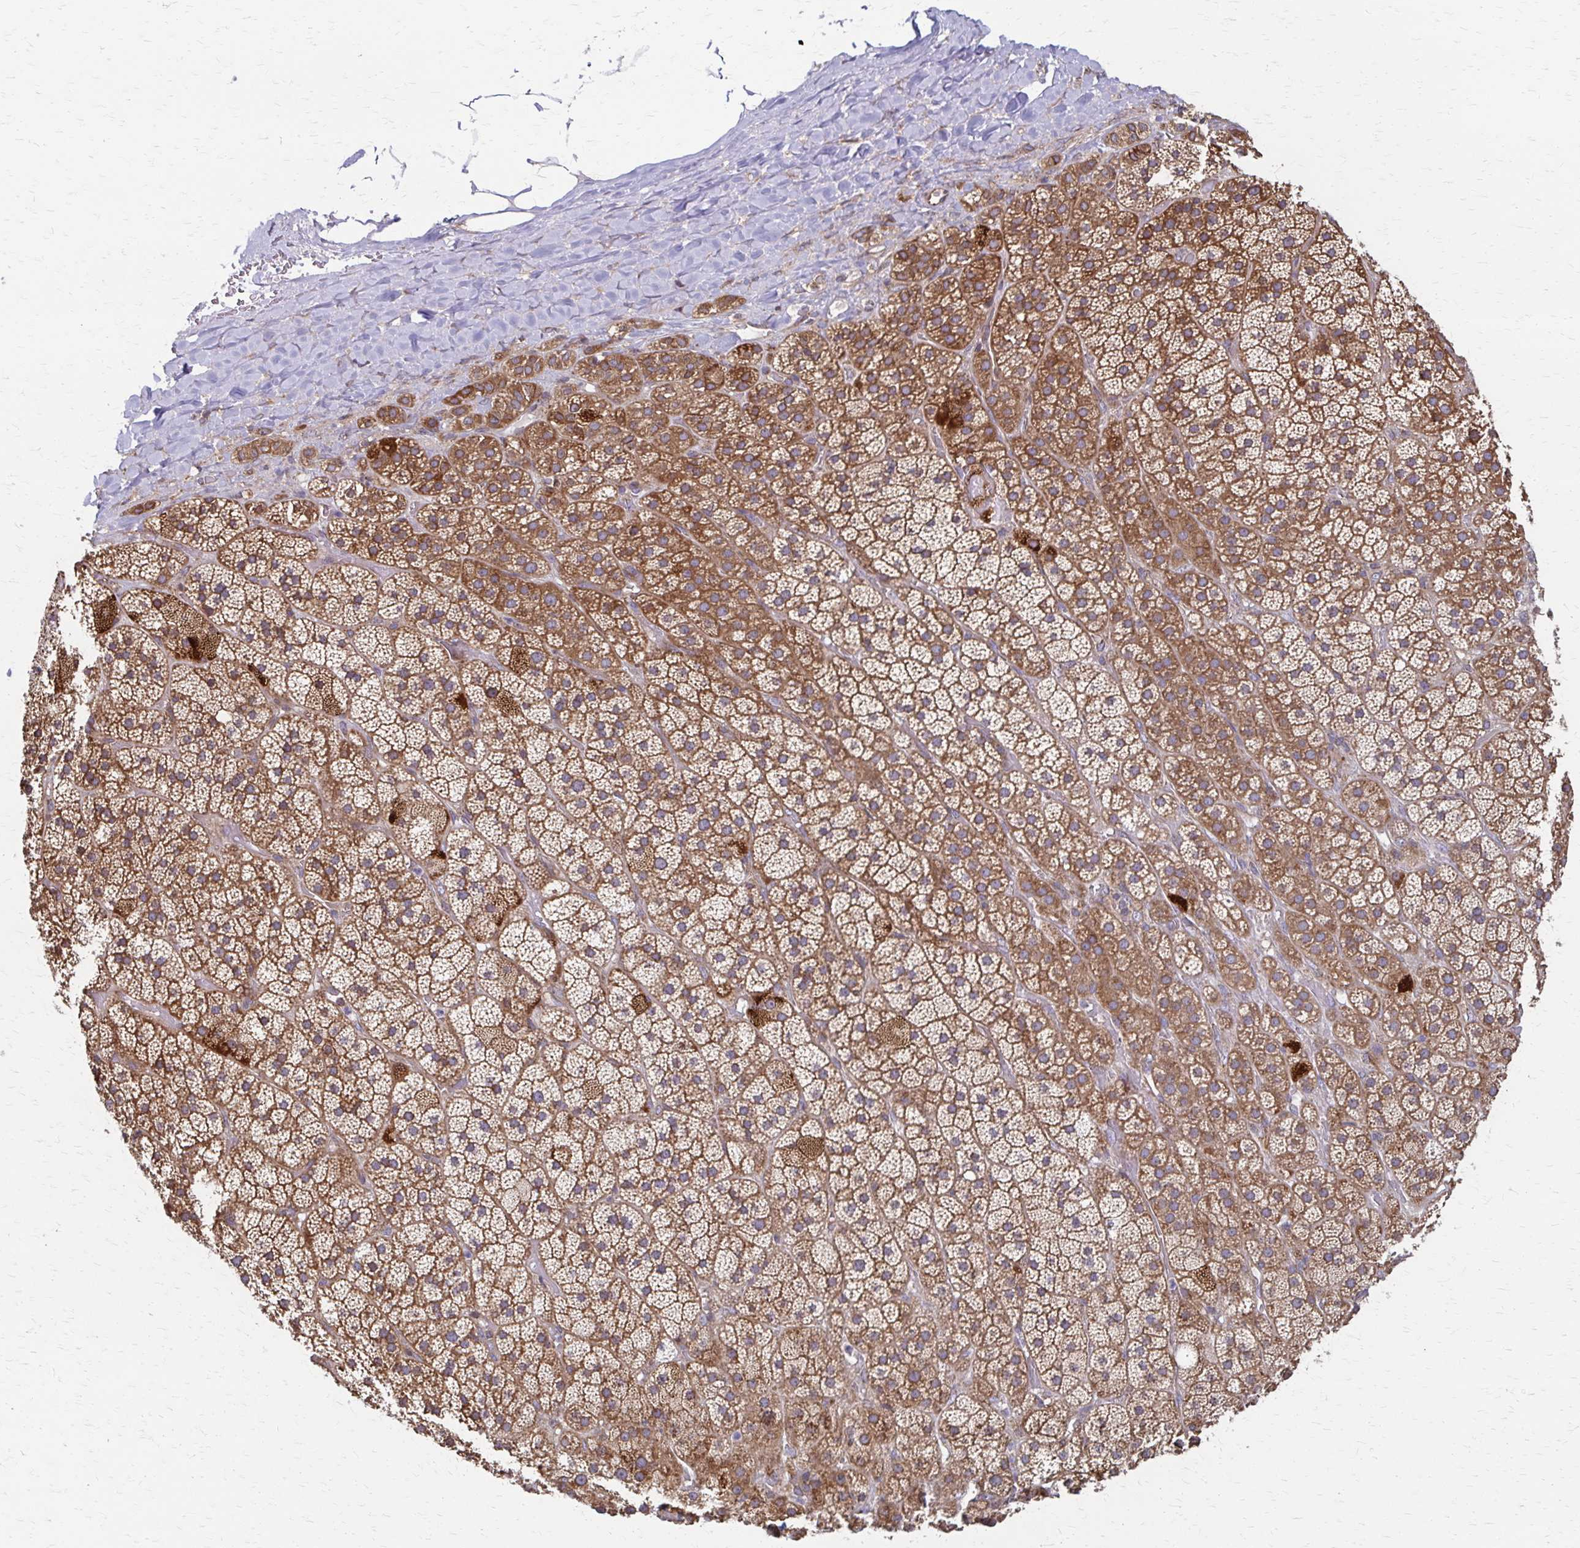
{"staining": {"intensity": "moderate", "quantity": ">75%", "location": "cytoplasmic/membranous"}, "tissue": "adrenal gland", "cell_type": "Glandular cells", "image_type": "normal", "snomed": [{"axis": "morphology", "description": "Normal tissue, NOS"}, {"axis": "topography", "description": "Adrenal gland"}], "caption": "Protein expression analysis of normal human adrenal gland reveals moderate cytoplasmic/membranous expression in approximately >75% of glandular cells.", "gene": "EEF2", "patient": {"sex": "male", "age": 57}}